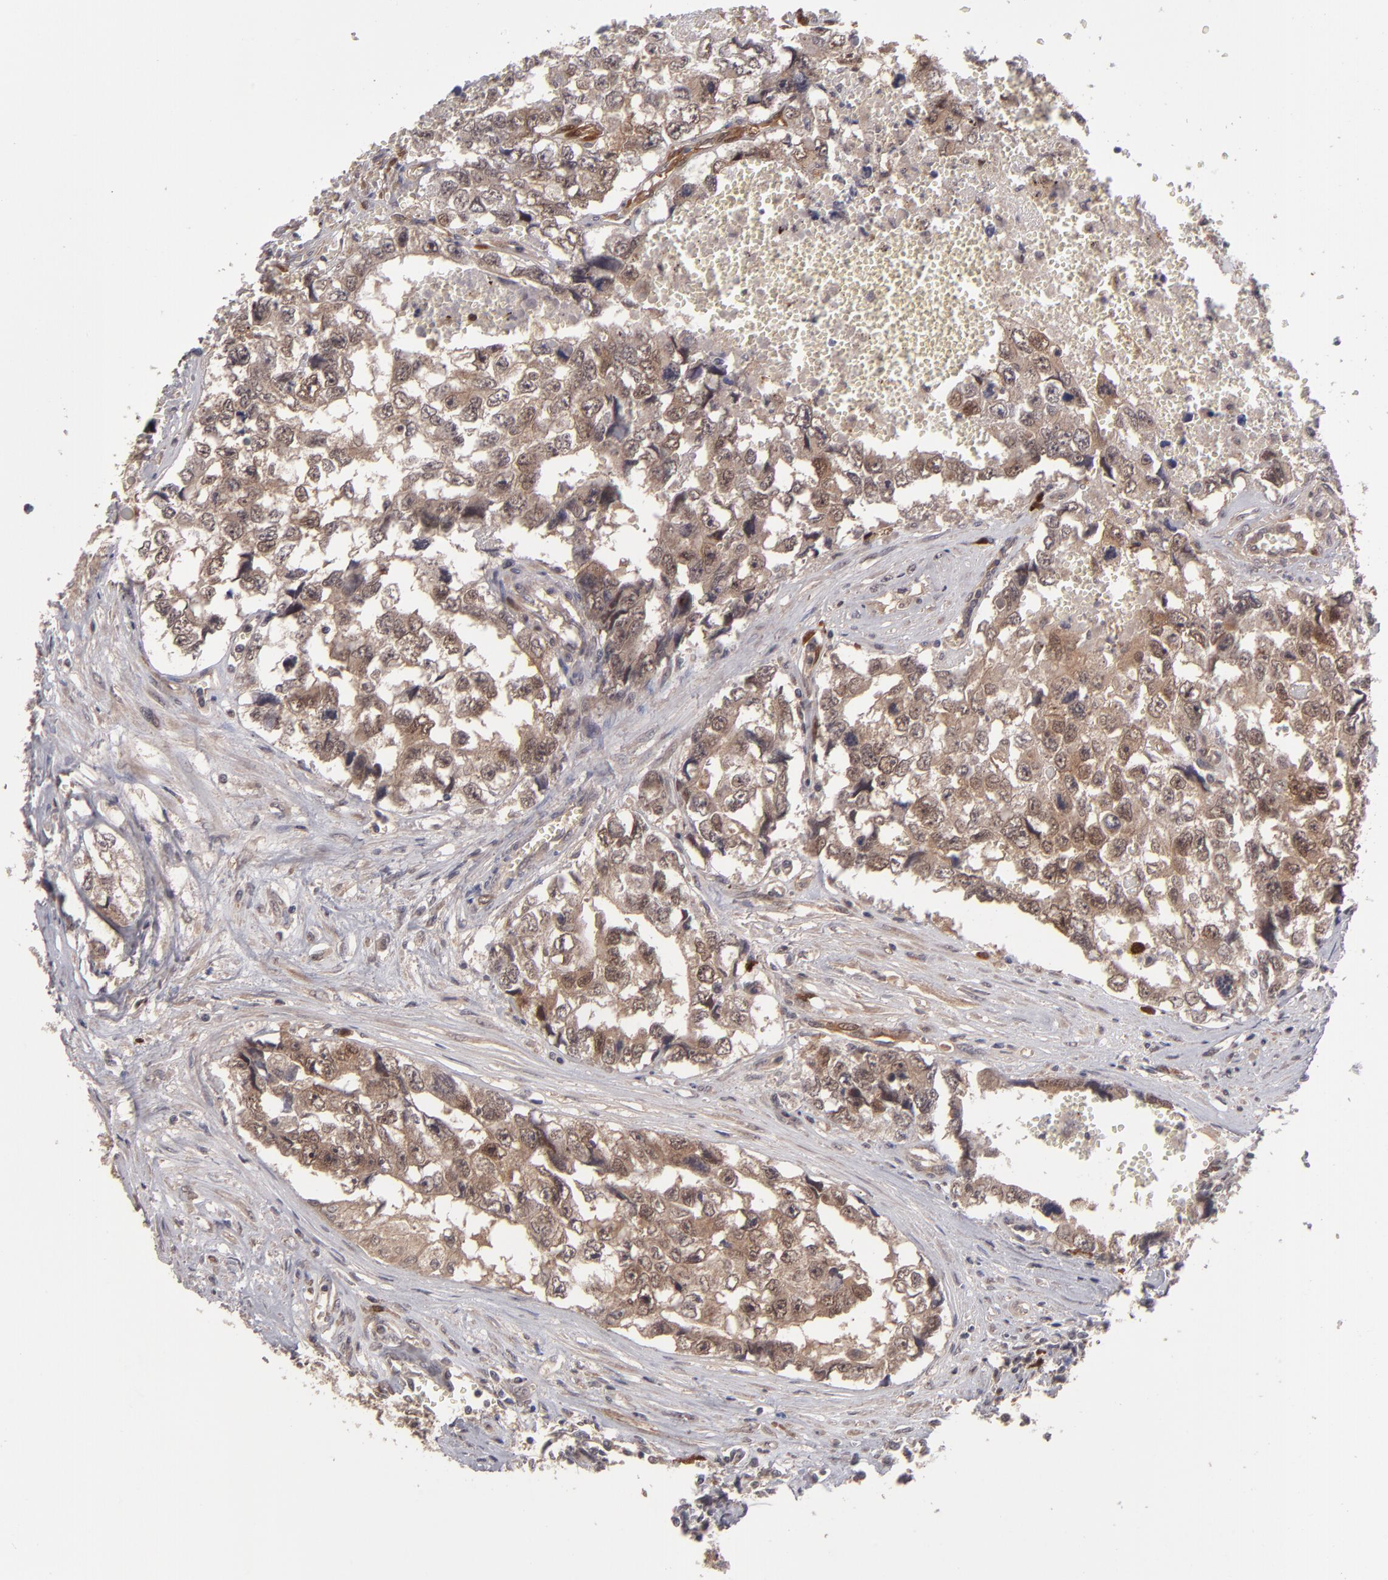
{"staining": {"intensity": "moderate", "quantity": ">75%", "location": "cytoplasmic/membranous,nuclear"}, "tissue": "testis cancer", "cell_type": "Tumor cells", "image_type": "cancer", "snomed": [{"axis": "morphology", "description": "Carcinoma, Embryonal, NOS"}, {"axis": "topography", "description": "Testis"}], "caption": "IHC of testis cancer (embryonal carcinoma) displays medium levels of moderate cytoplasmic/membranous and nuclear staining in approximately >75% of tumor cells. (DAB = brown stain, brightfield microscopy at high magnification).", "gene": "TYMS", "patient": {"sex": "male", "age": 31}}